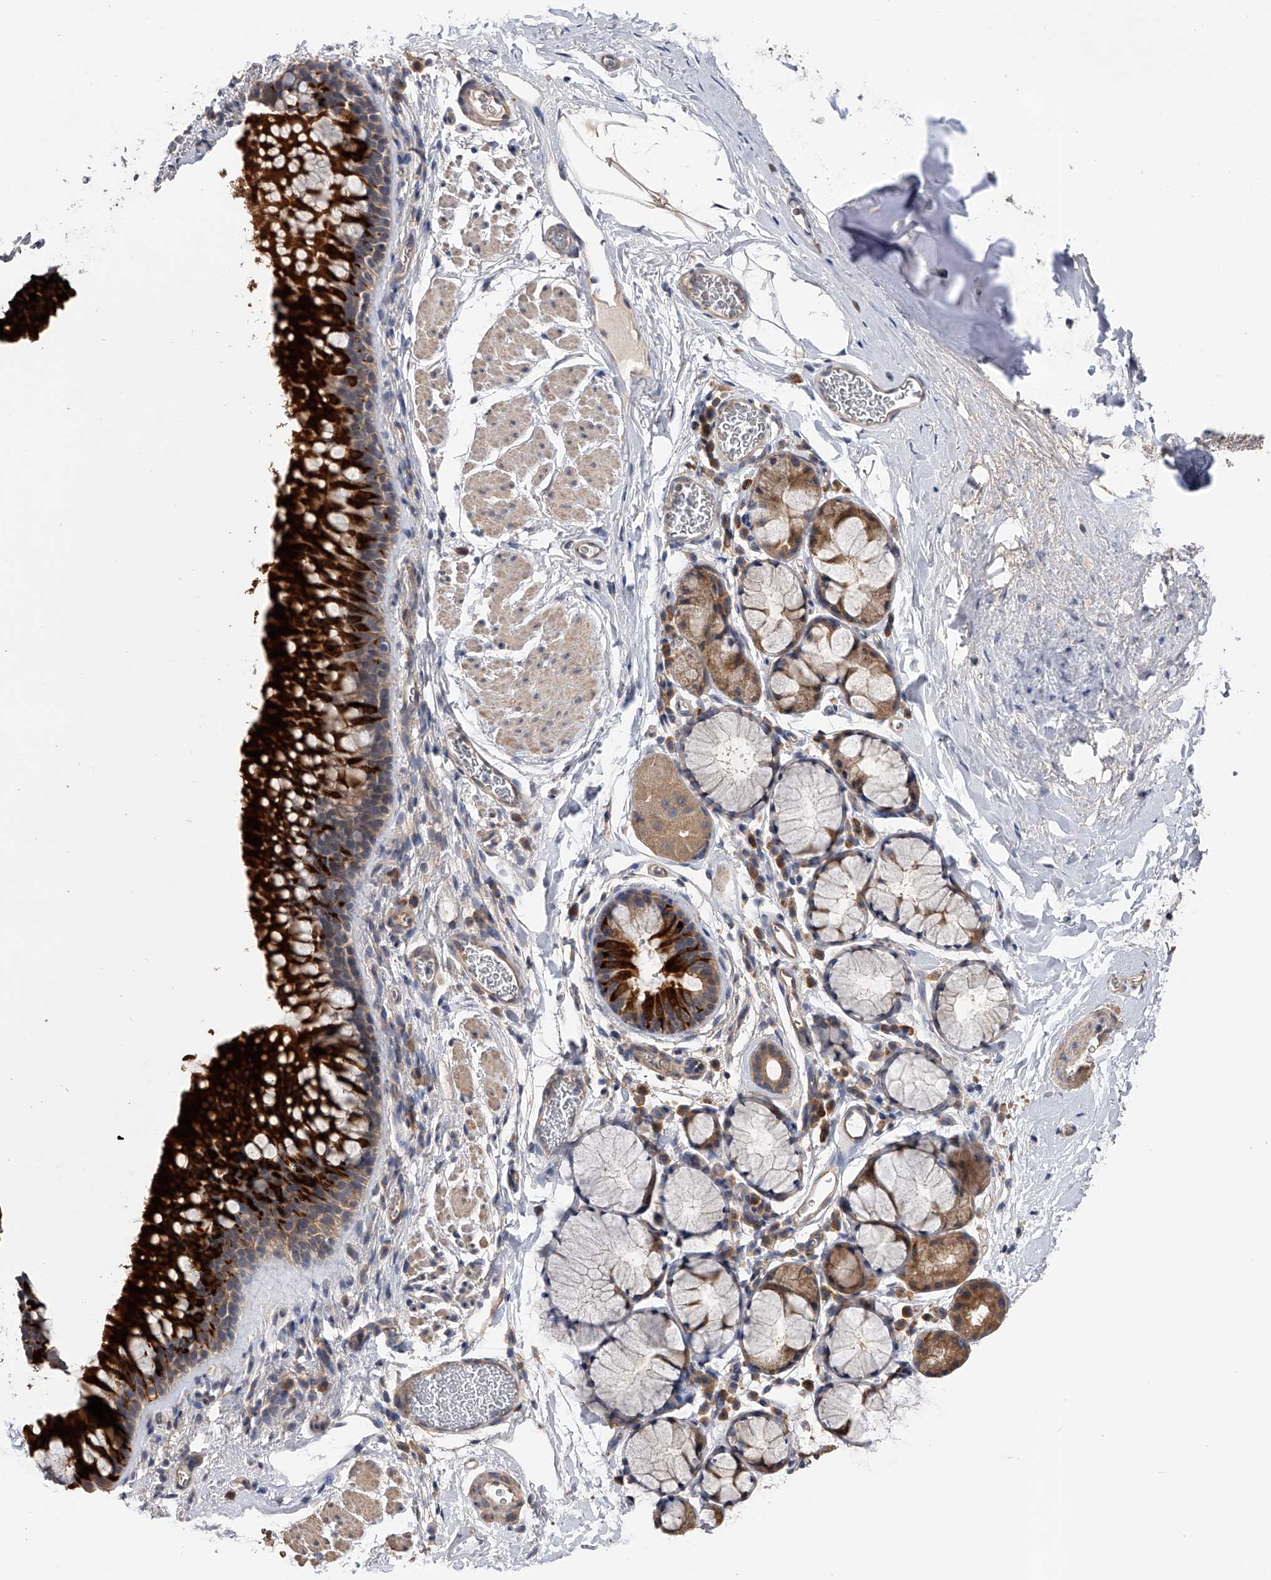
{"staining": {"intensity": "strong", "quantity": "25%-75%", "location": "cytoplasmic/membranous"}, "tissue": "bronchus", "cell_type": "Respiratory epithelial cells", "image_type": "normal", "snomed": [{"axis": "morphology", "description": "Normal tissue, NOS"}, {"axis": "topography", "description": "Cartilage tissue"}, {"axis": "topography", "description": "Bronchus"}], "caption": "A high-resolution micrograph shows immunohistochemistry (IHC) staining of benign bronchus, which exhibits strong cytoplasmic/membranous expression in about 25%-75% of respiratory epithelial cells. (Brightfield microscopy of DAB IHC at high magnification).", "gene": "CFAP298", "patient": {"sex": "female", "age": 53}}